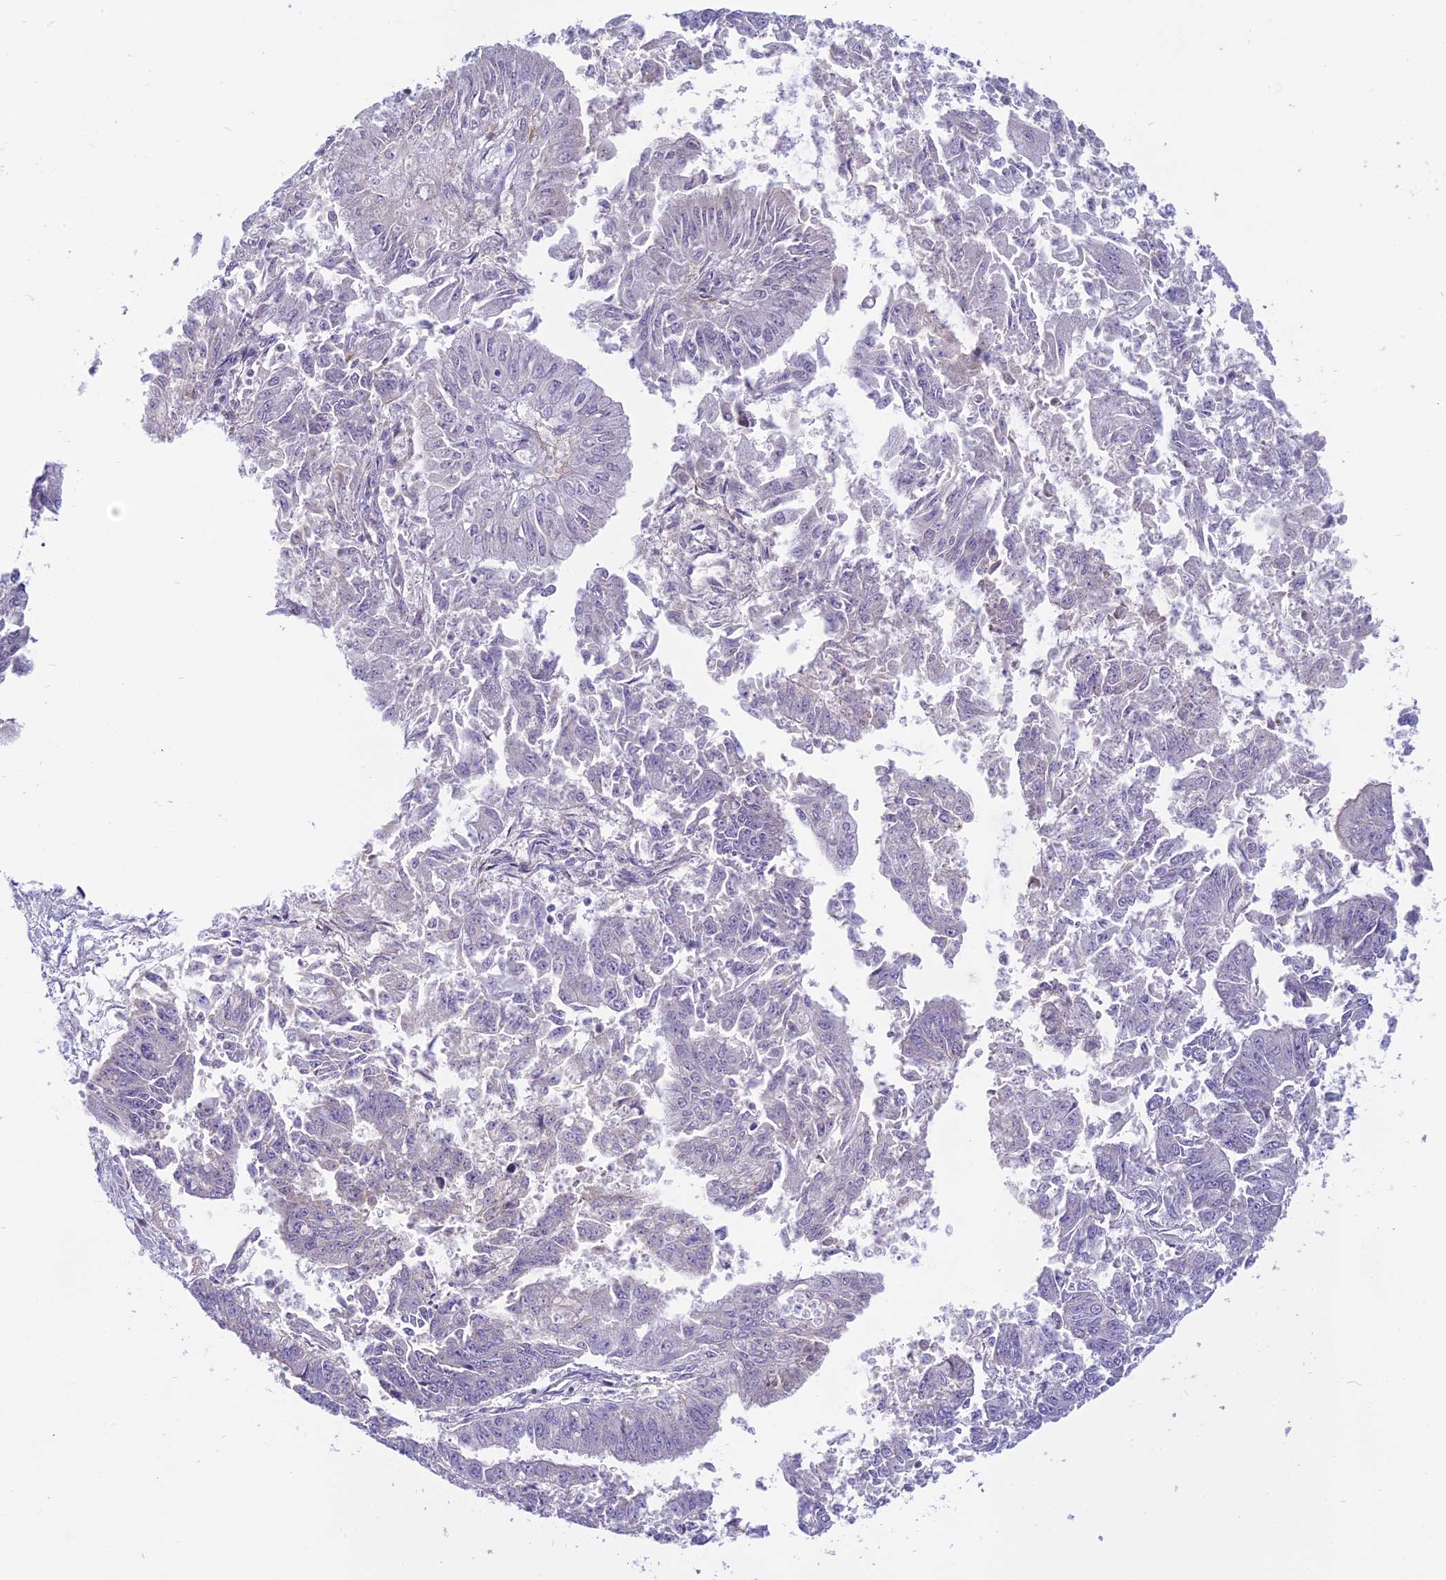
{"staining": {"intensity": "negative", "quantity": "none", "location": "none"}, "tissue": "endometrial cancer", "cell_type": "Tumor cells", "image_type": "cancer", "snomed": [{"axis": "morphology", "description": "Adenocarcinoma, NOS"}, {"axis": "topography", "description": "Endometrium"}], "caption": "Immunohistochemistry histopathology image of human endometrial cancer (adenocarcinoma) stained for a protein (brown), which exhibits no staining in tumor cells.", "gene": "ARHGEF37", "patient": {"sex": "female", "age": 73}}